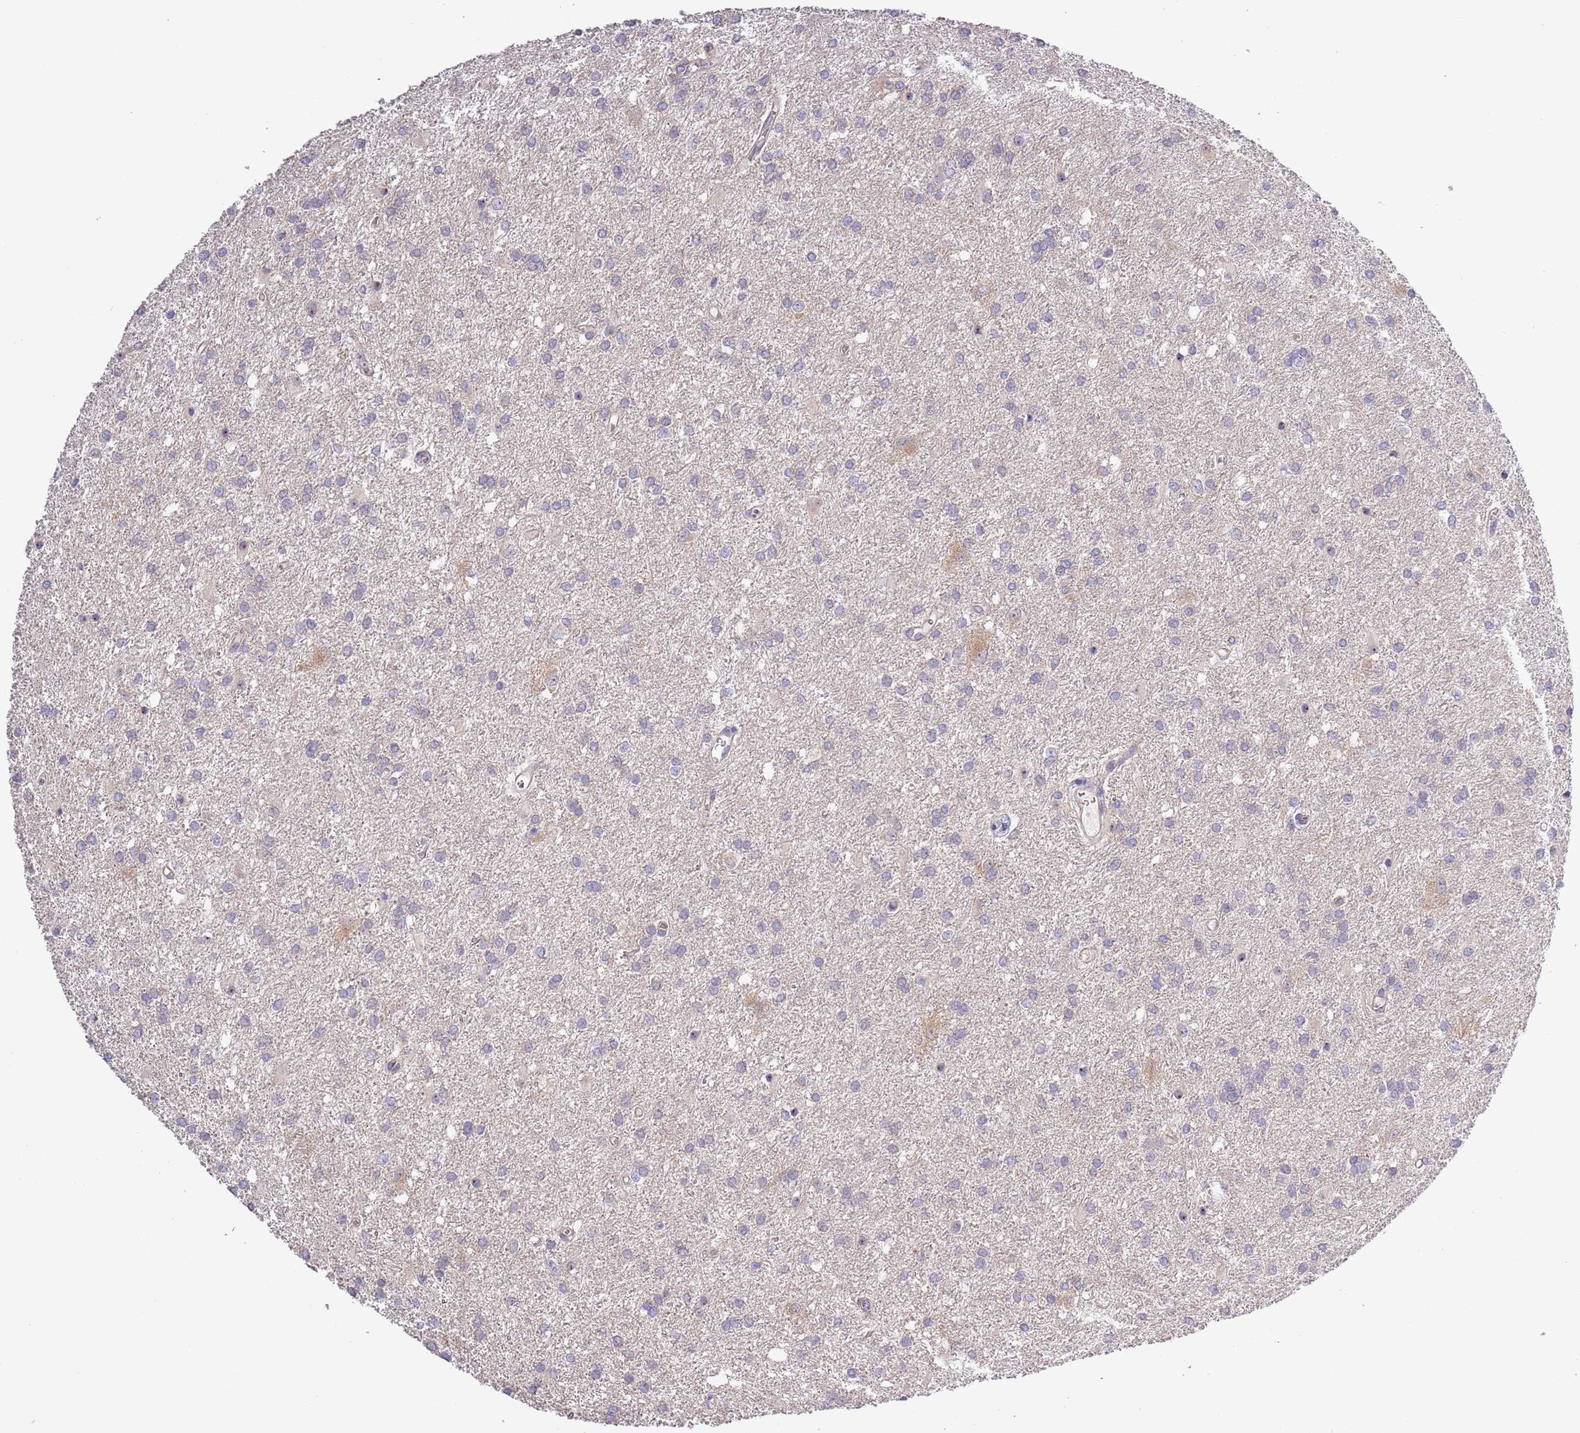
{"staining": {"intensity": "negative", "quantity": "none", "location": "none"}, "tissue": "glioma", "cell_type": "Tumor cells", "image_type": "cancer", "snomed": [{"axis": "morphology", "description": "Glioma, malignant, High grade"}, {"axis": "topography", "description": "Brain"}], "caption": "The photomicrograph demonstrates no significant staining in tumor cells of glioma.", "gene": "LIPJ", "patient": {"sex": "female", "age": 50}}